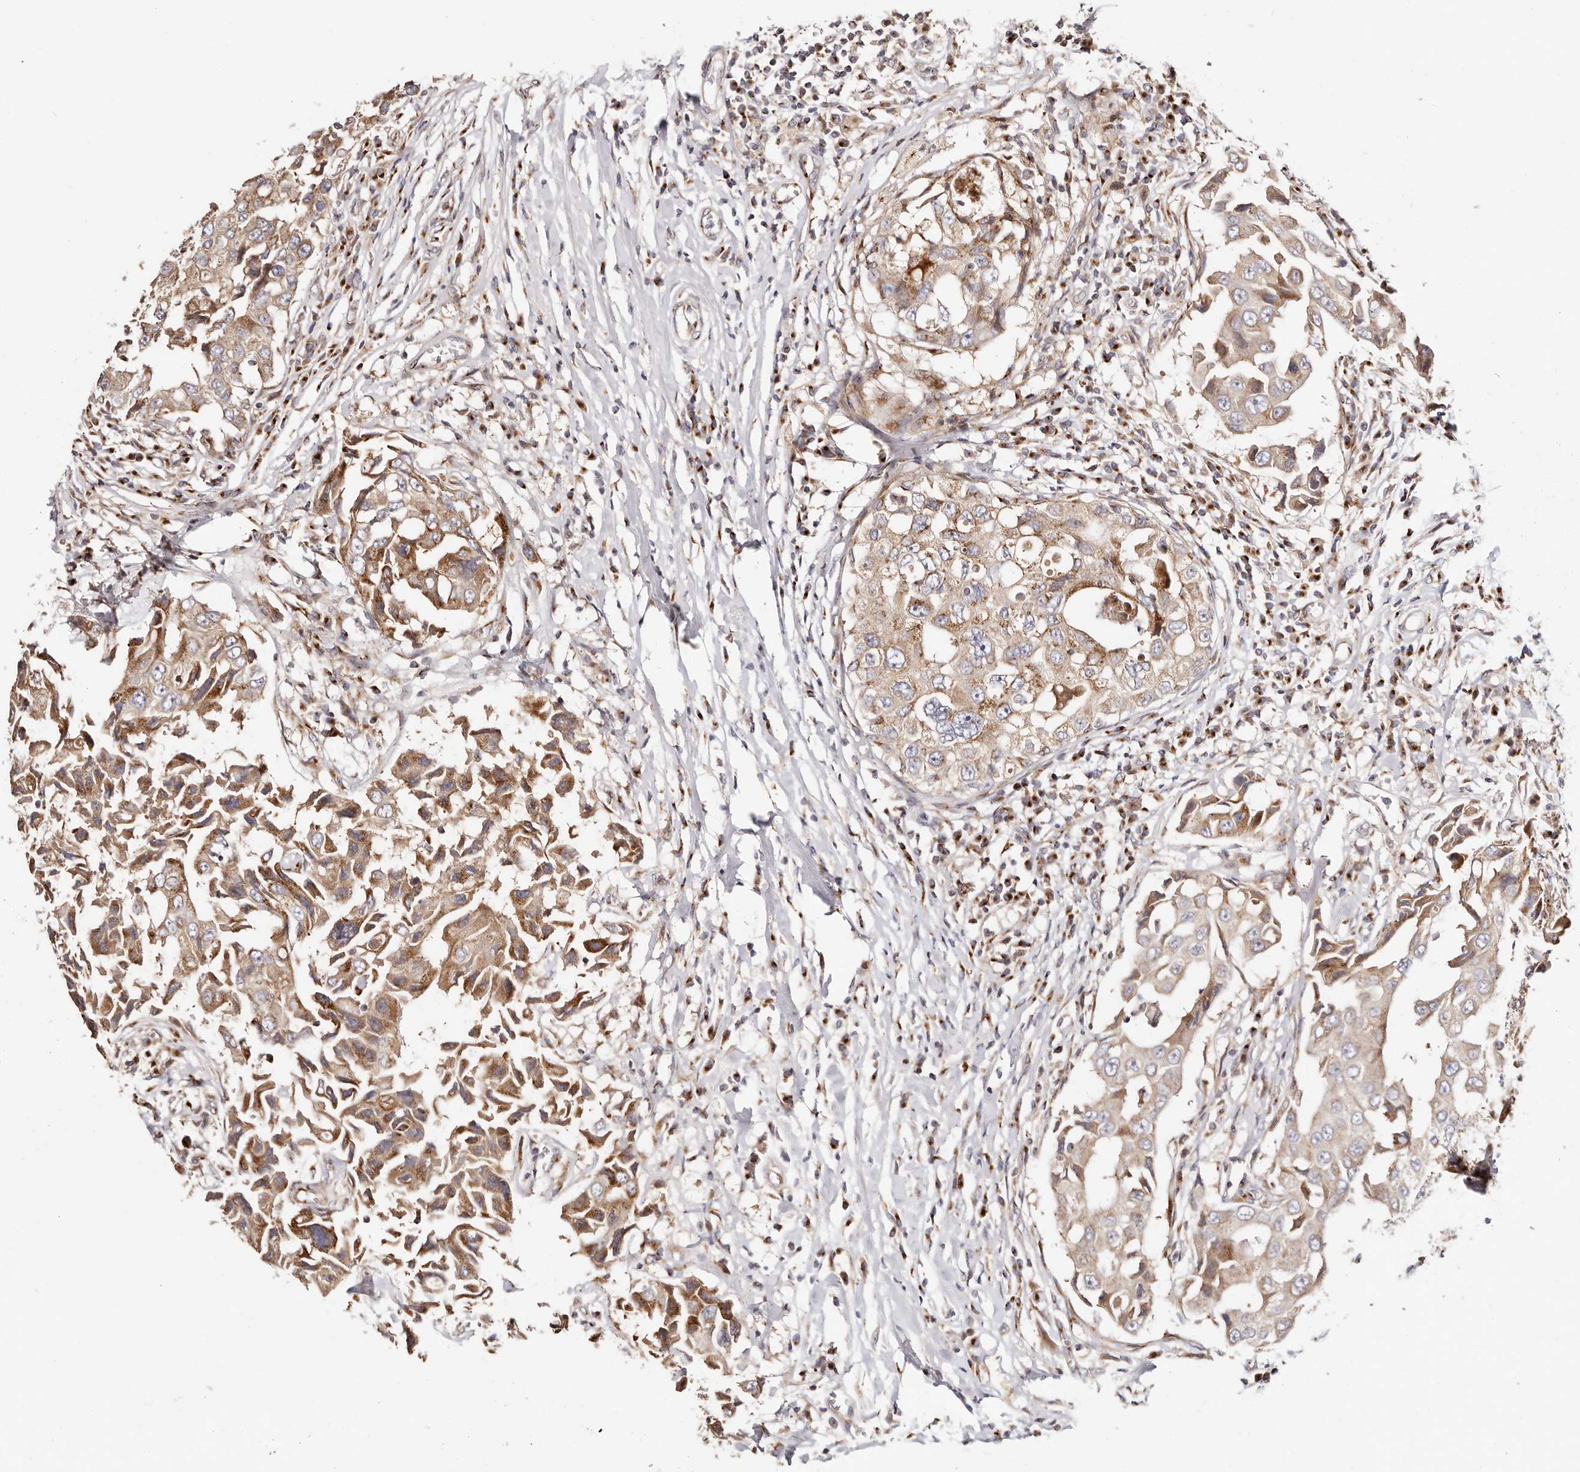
{"staining": {"intensity": "moderate", "quantity": ">75%", "location": "cytoplasmic/membranous"}, "tissue": "breast cancer", "cell_type": "Tumor cells", "image_type": "cancer", "snomed": [{"axis": "morphology", "description": "Duct carcinoma"}, {"axis": "topography", "description": "Breast"}], "caption": "This is an image of immunohistochemistry (IHC) staining of breast cancer (infiltrating ductal carcinoma), which shows moderate staining in the cytoplasmic/membranous of tumor cells.", "gene": "MAPK6", "patient": {"sex": "female", "age": 27}}